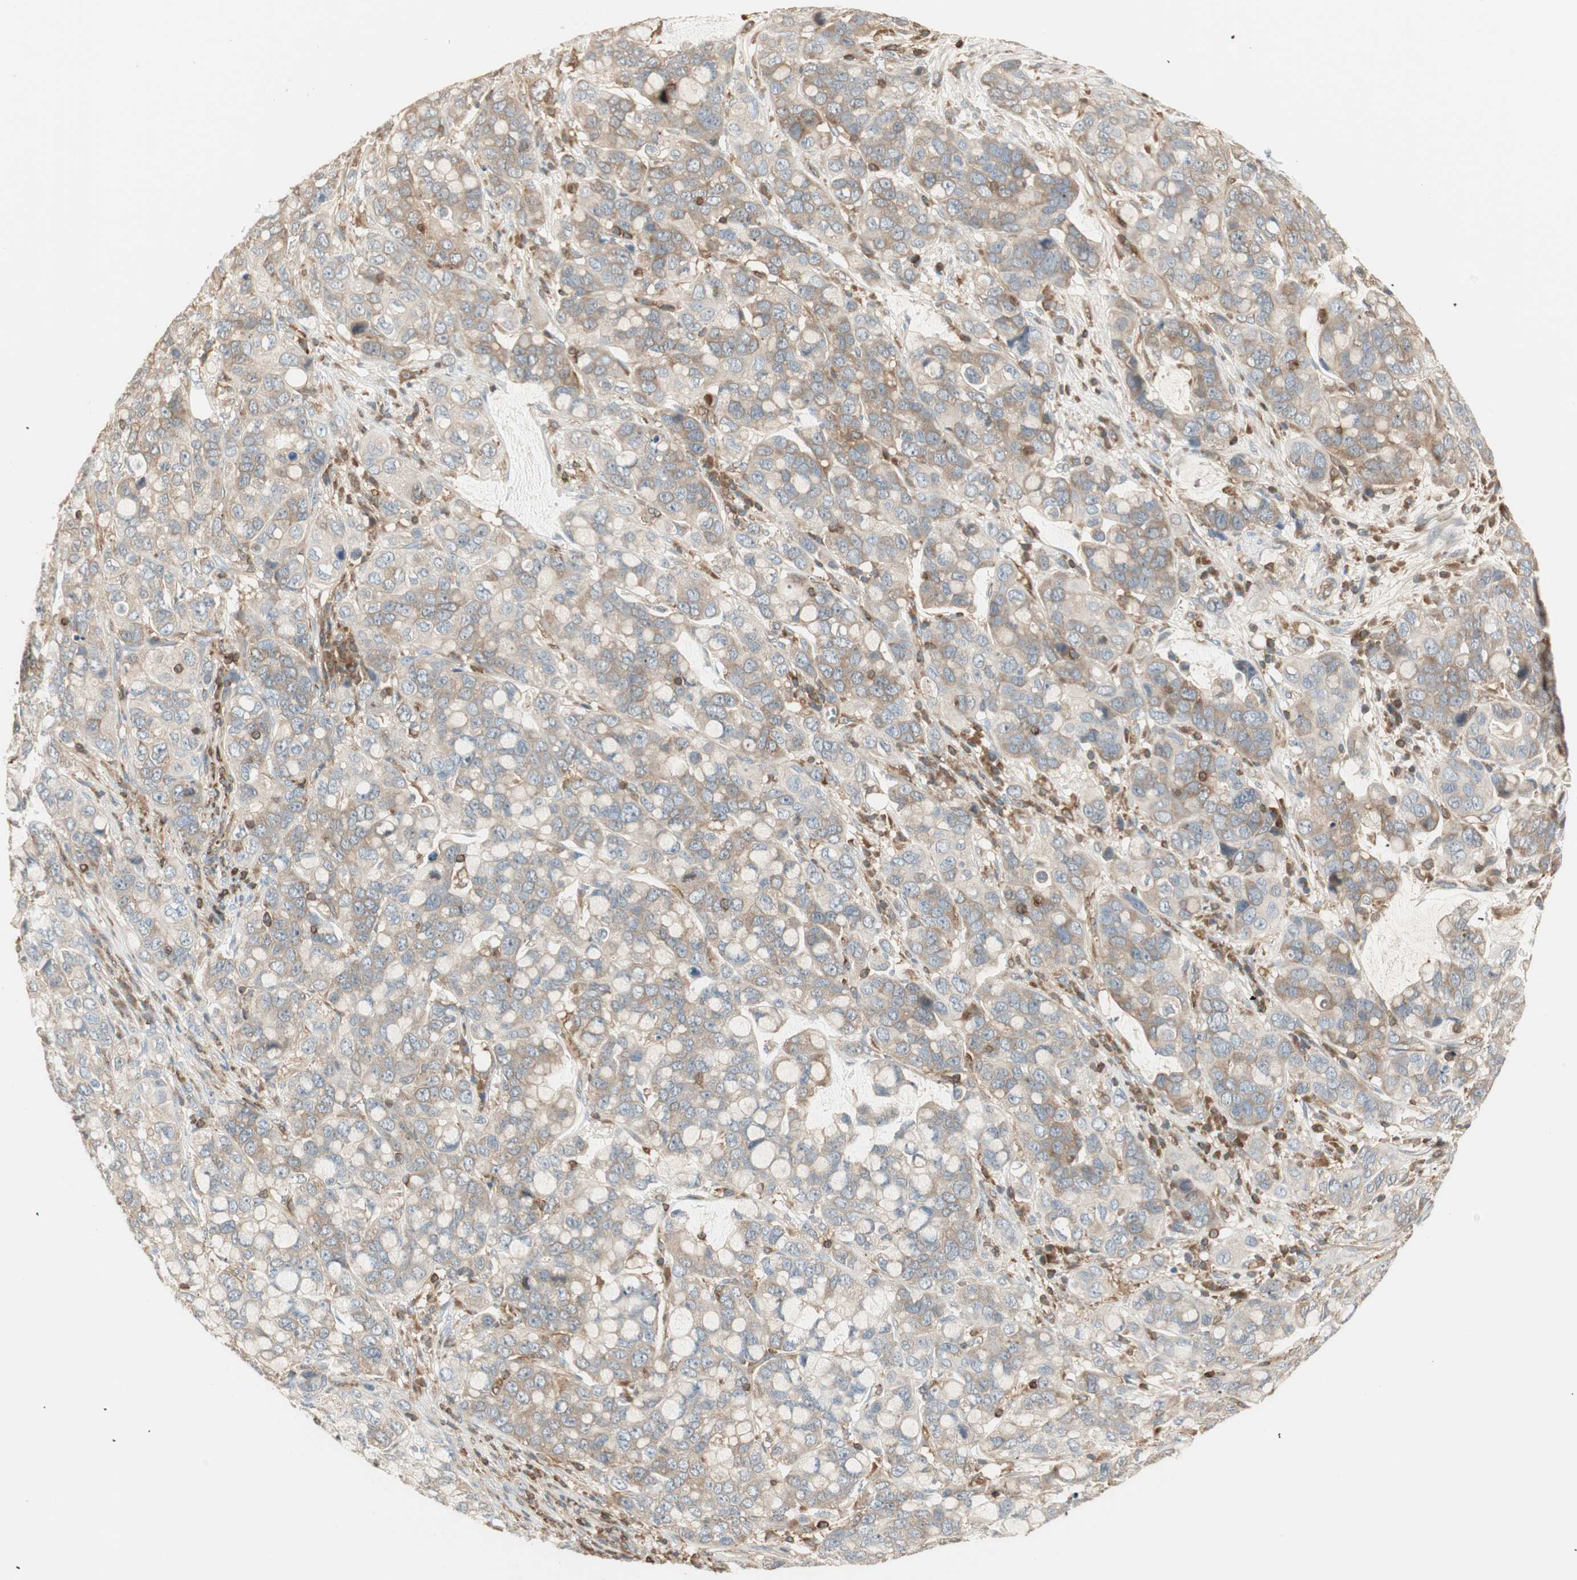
{"staining": {"intensity": "weak", "quantity": ">75%", "location": "cytoplasmic/membranous"}, "tissue": "stomach cancer", "cell_type": "Tumor cells", "image_type": "cancer", "snomed": [{"axis": "morphology", "description": "Adenocarcinoma, NOS"}, {"axis": "topography", "description": "Stomach, lower"}], "caption": "Immunohistochemistry photomicrograph of stomach cancer (adenocarcinoma) stained for a protein (brown), which exhibits low levels of weak cytoplasmic/membranous positivity in about >75% of tumor cells.", "gene": "CRLF3", "patient": {"sex": "male", "age": 84}}